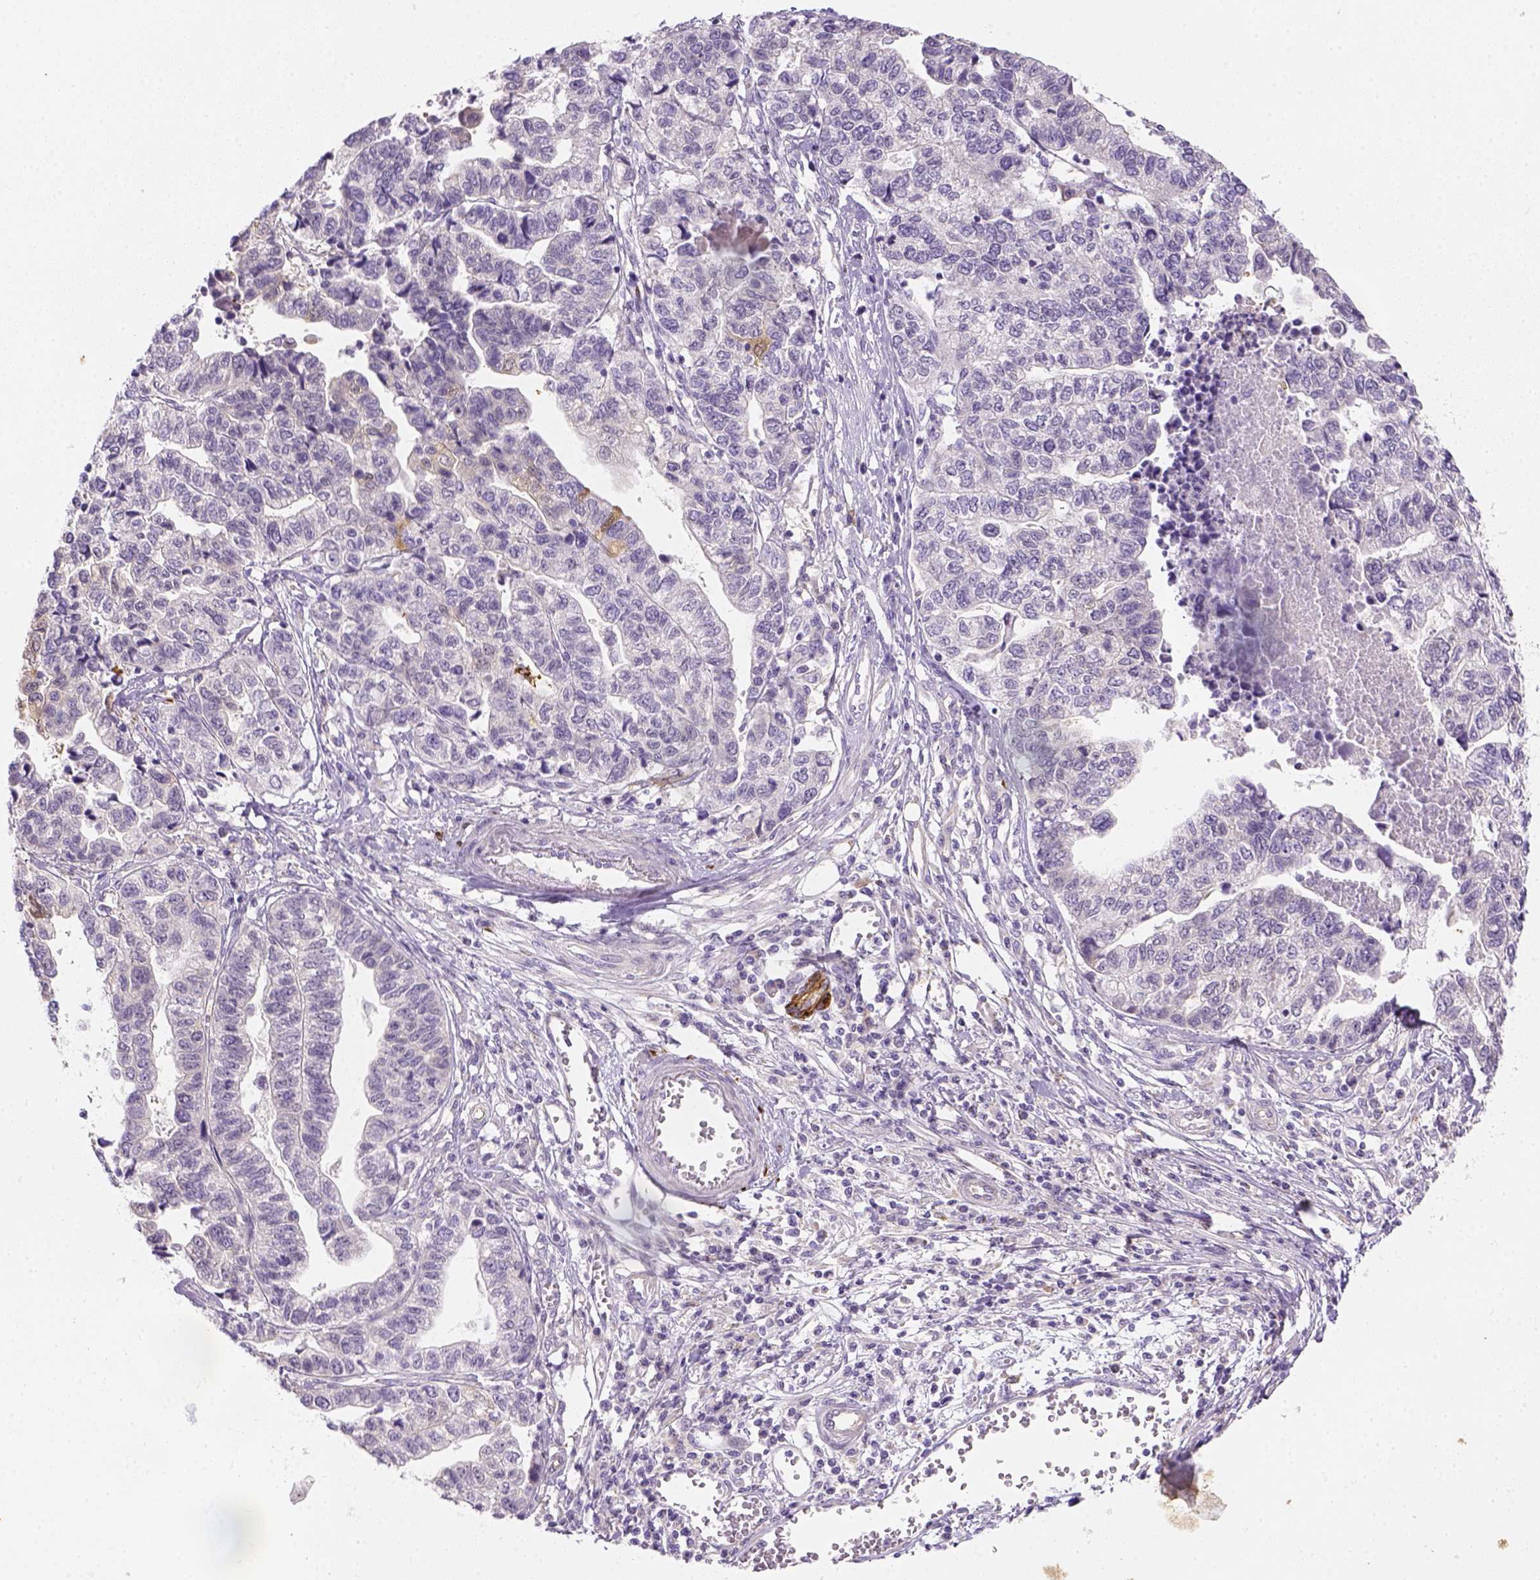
{"staining": {"intensity": "negative", "quantity": "none", "location": "none"}, "tissue": "stomach cancer", "cell_type": "Tumor cells", "image_type": "cancer", "snomed": [{"axis": "morphology", "description": "Adenocarcinoma, NOS"}, {"axis": "topography", "description": "Stomach, upper"}], "caption": "The micrograph reveals no staining of tumor cells in stomach cancer (adenocarcinoma). The staining was performed using DAB (3,3'-diaminobenzidine) to visualize the protein expression in brown, while the nuclei were stained in blue with hematoxylin (Magnification: 20x).", "gene": "CACNB1", "patient": {"sex": "female", "age": 67}}